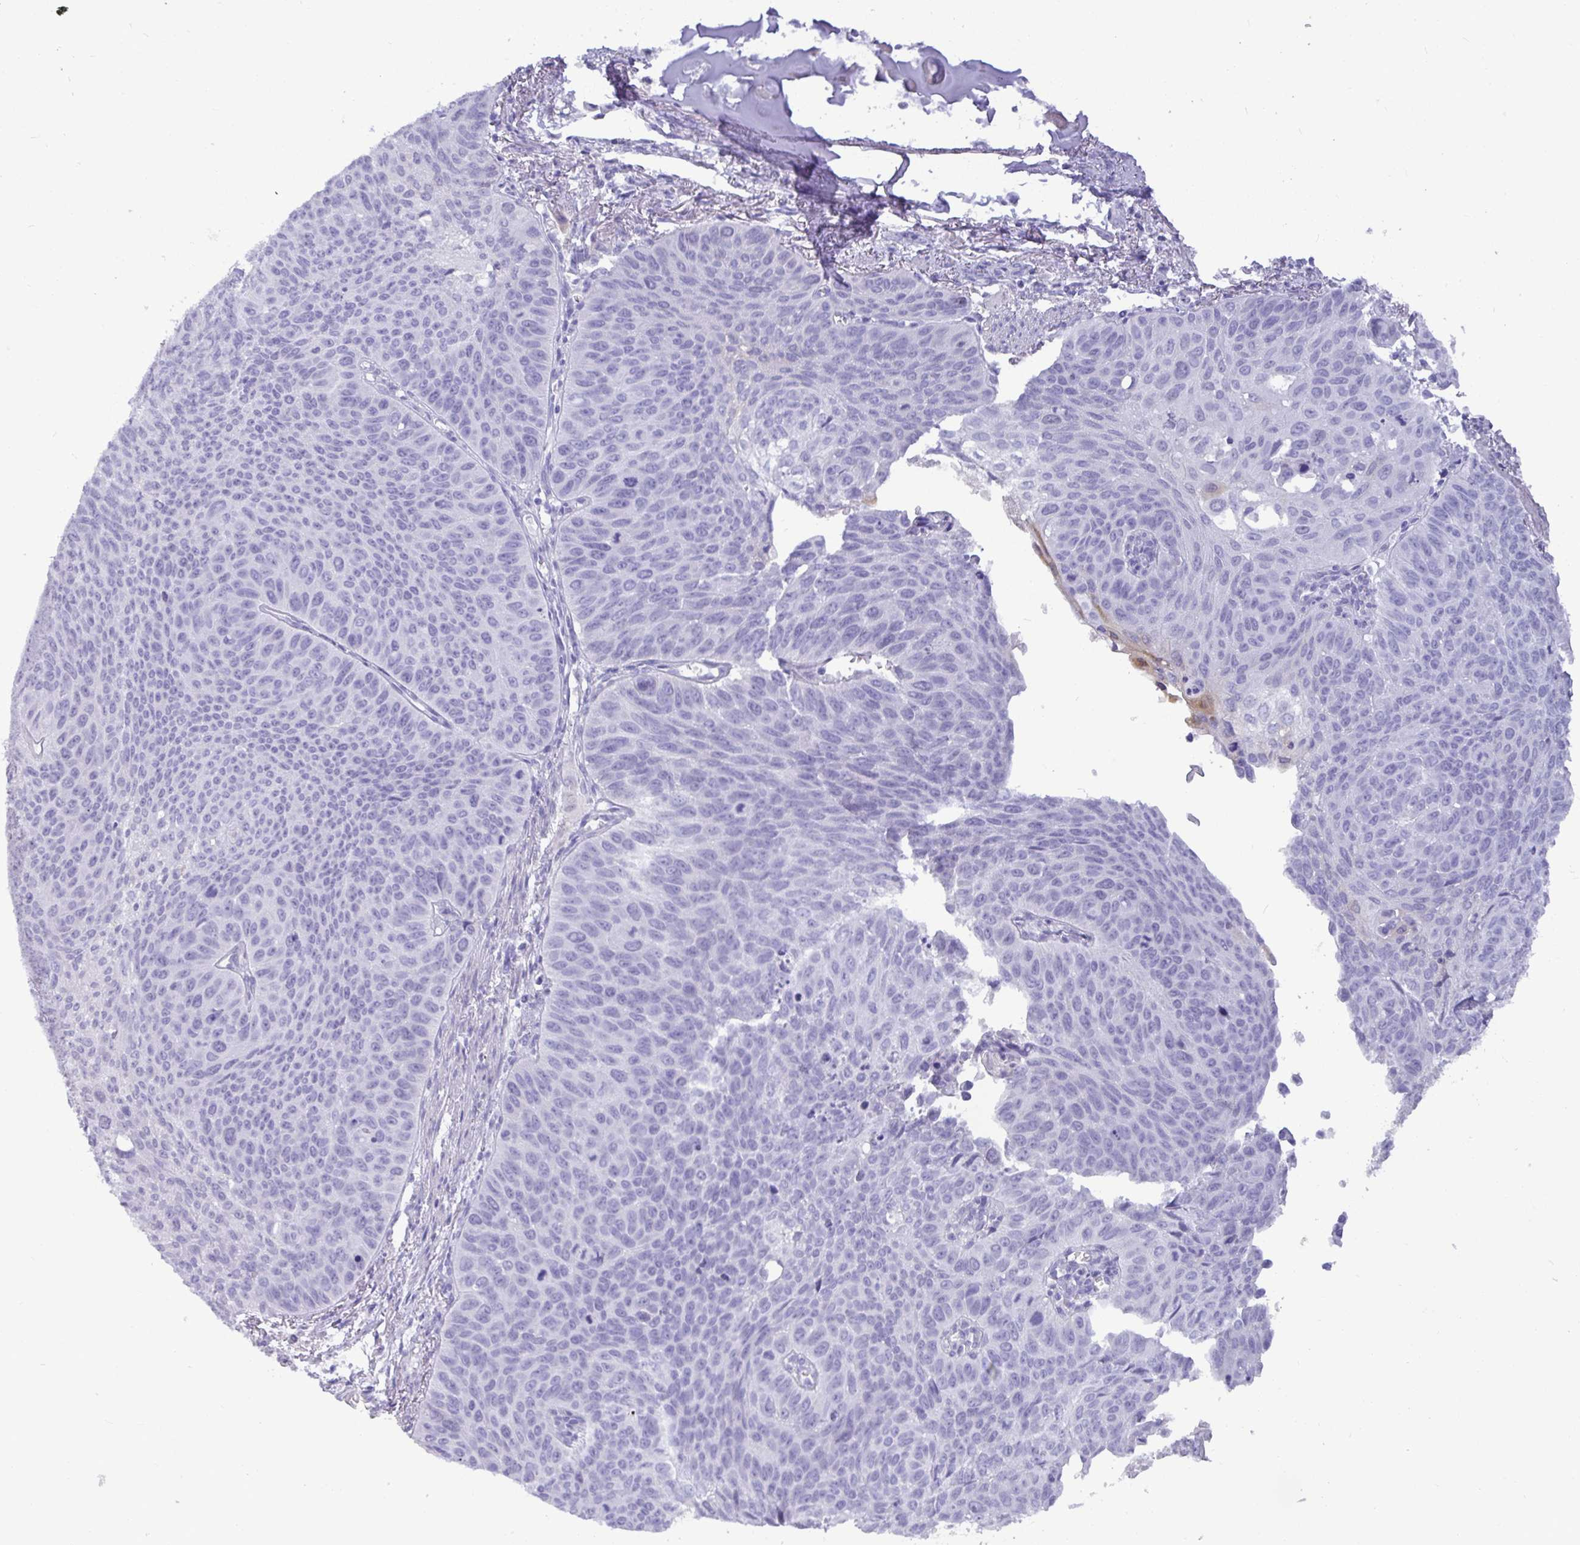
{"staining": {"intensity": "negative", "quantity": "none", "location": "none"}, "tissue": "lung cancer", "cell_type": "Tumor cells", "image_type": "cancer", "snomed": [{"axis": "morphology", "description": "Squamous cell carcinoma, NOS"}, {"axis": "topography", "description": "Lung"}], "caption": "Protein analysis of lung cancer (squamous cell carcinoma) reveals no significant expression in tumor cells. (DAB immunohistochemistry with hematoxylin counter stain).", "gene": "TMEM241", "patient": {"sex": "male", "age": 71}}